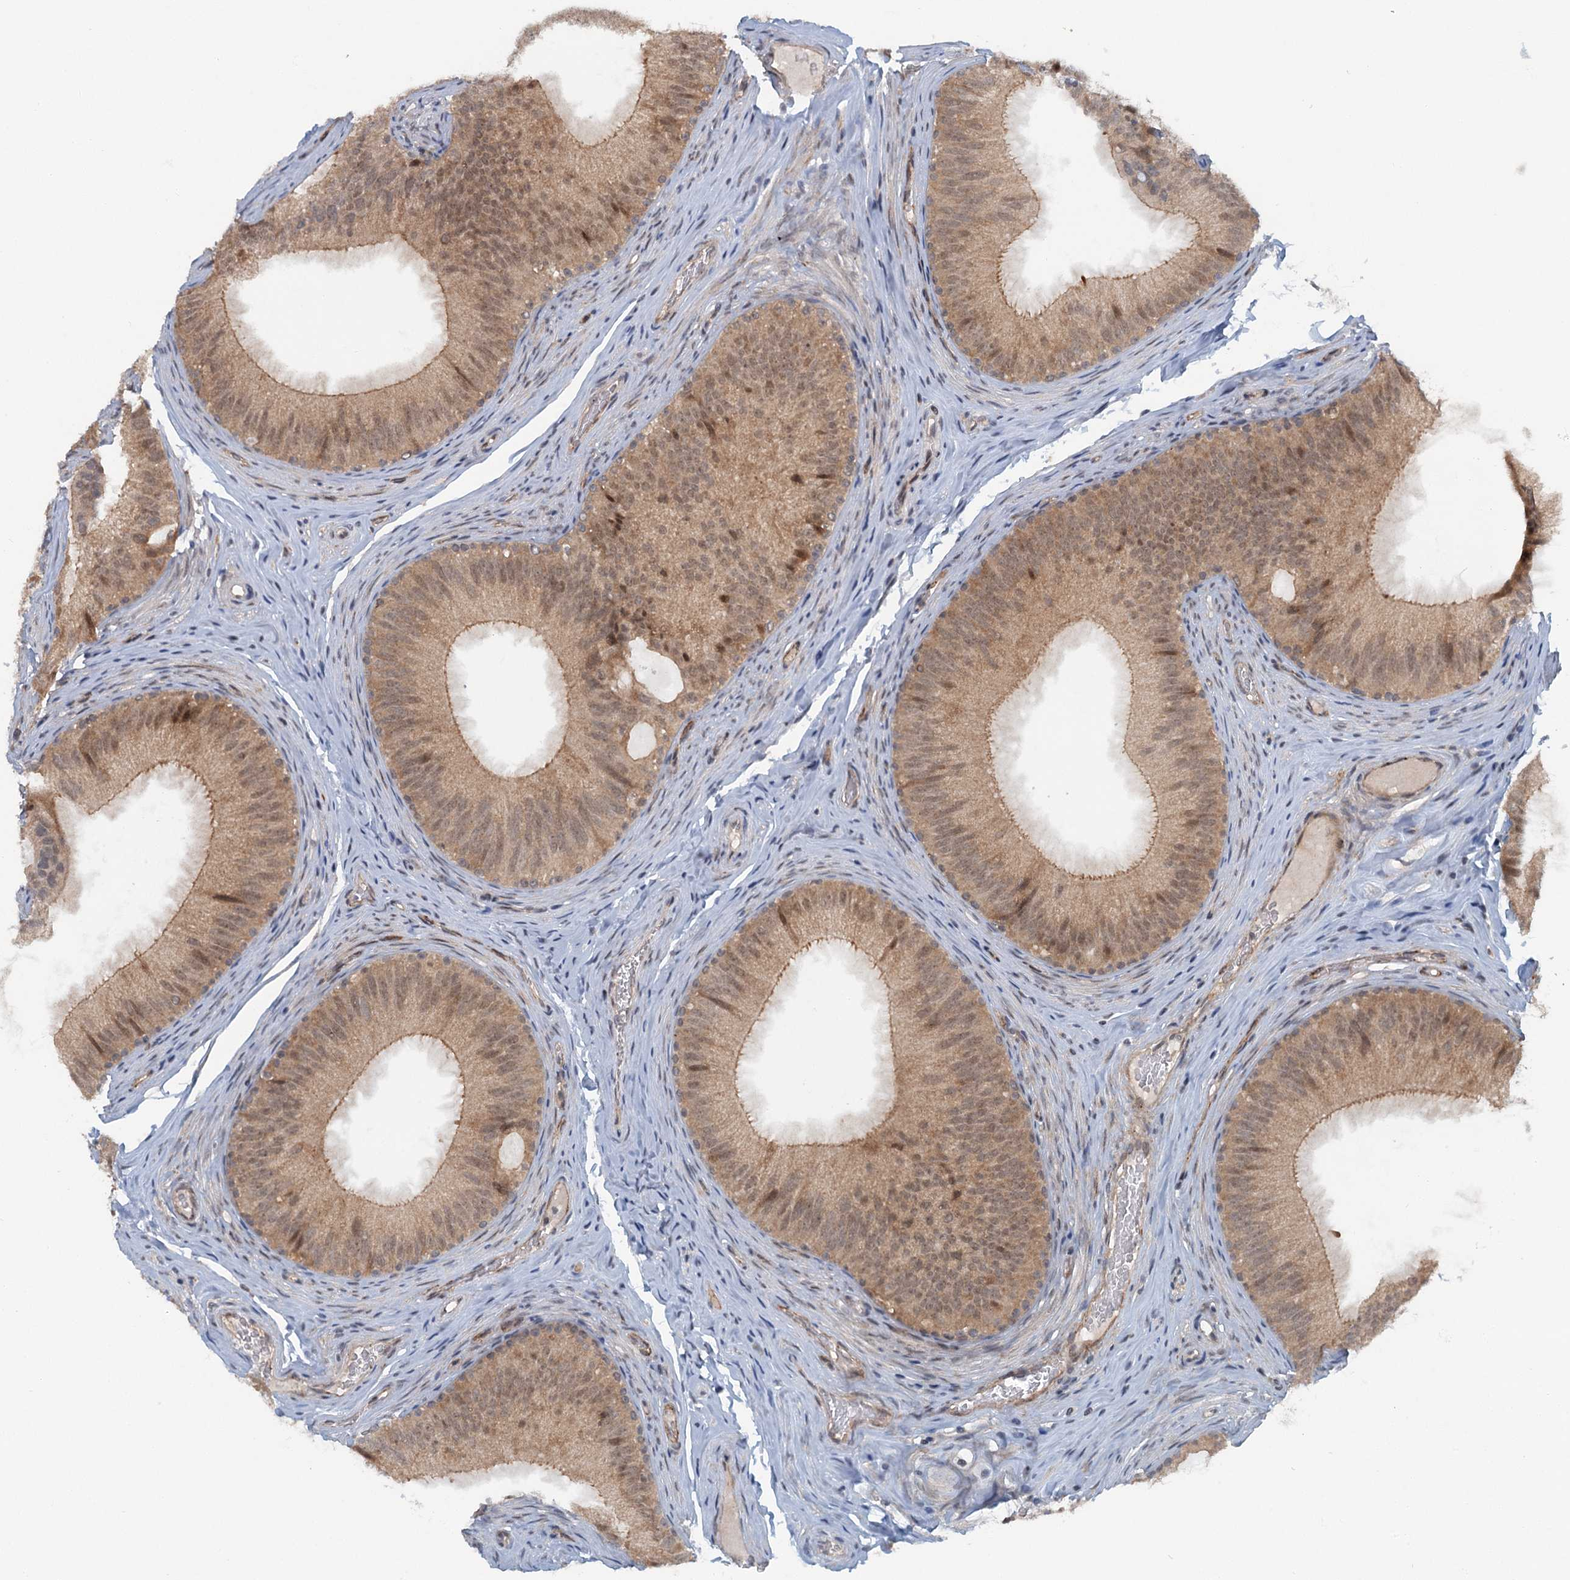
{"staining": {"intensity": "moderate", "quantity": ">75%", "location": "cytoplasmic/membranous,nuclear"}, "tissue": "epididymis", "cell_type": "Glandular cells", "image_type": "normal", "snomed": [{"axis": "morphology", "description": "Normal tissue, NOS"}, {"axis": "topography", "description": "Epididymis"}], "caption": "High-magnification brightfield microscopy of normal epididymis stained with DAB (brown) and counterstained with hematoxylin (blue). glandular cells exhibit moderate cytoplasmic/membranous,nuclear expression is present in approximately>75% of cells.", "gene": "TAS2R42", "patient": {"sex": "male", "age": 34}}